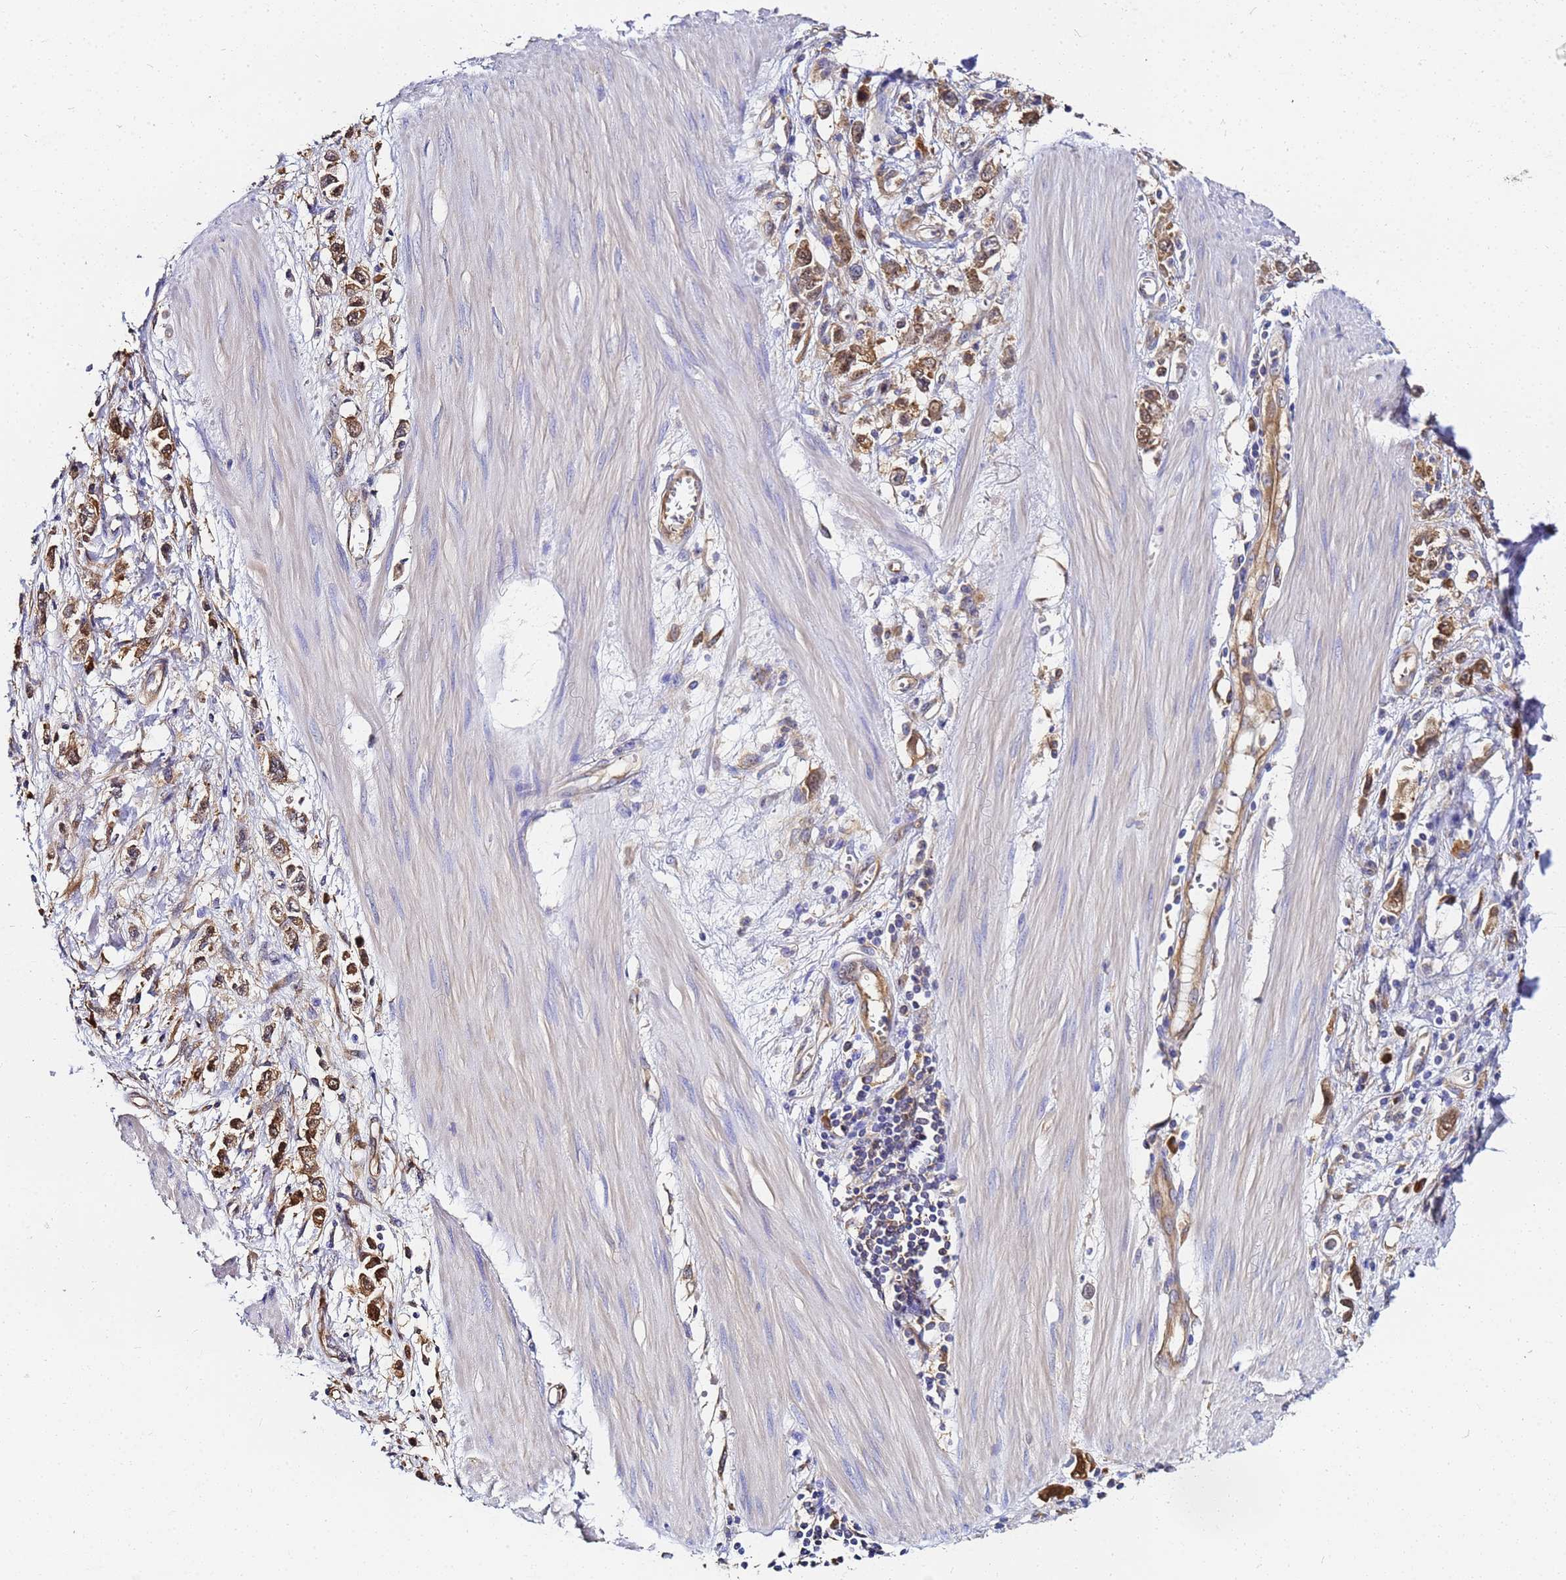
{"staining": {"intensity": "moderate", "quantity": ">75%", "location": "cytoplasmic/membranous"}, "tissue": "stomach cancer", "cell_type": "Tumor cells", "image_type": "cancer", "snomed": [{"axis": "morphology", "description": "Adenocarcinoma, NOS"}, {"axis": "topography", "description": "Stomach"}], "caption": "Stomach cancer (adenocarcinoma) stained with DAB (3,3'-diaminobenzidine) immunohistochemistry (IHC) reveals medium levels of moderate cytoplasmic/membranous staining in approximately >75% of tumor cells.", "gene": "NME1-NME2", "patient": {"sex": "female", "age": 76}}